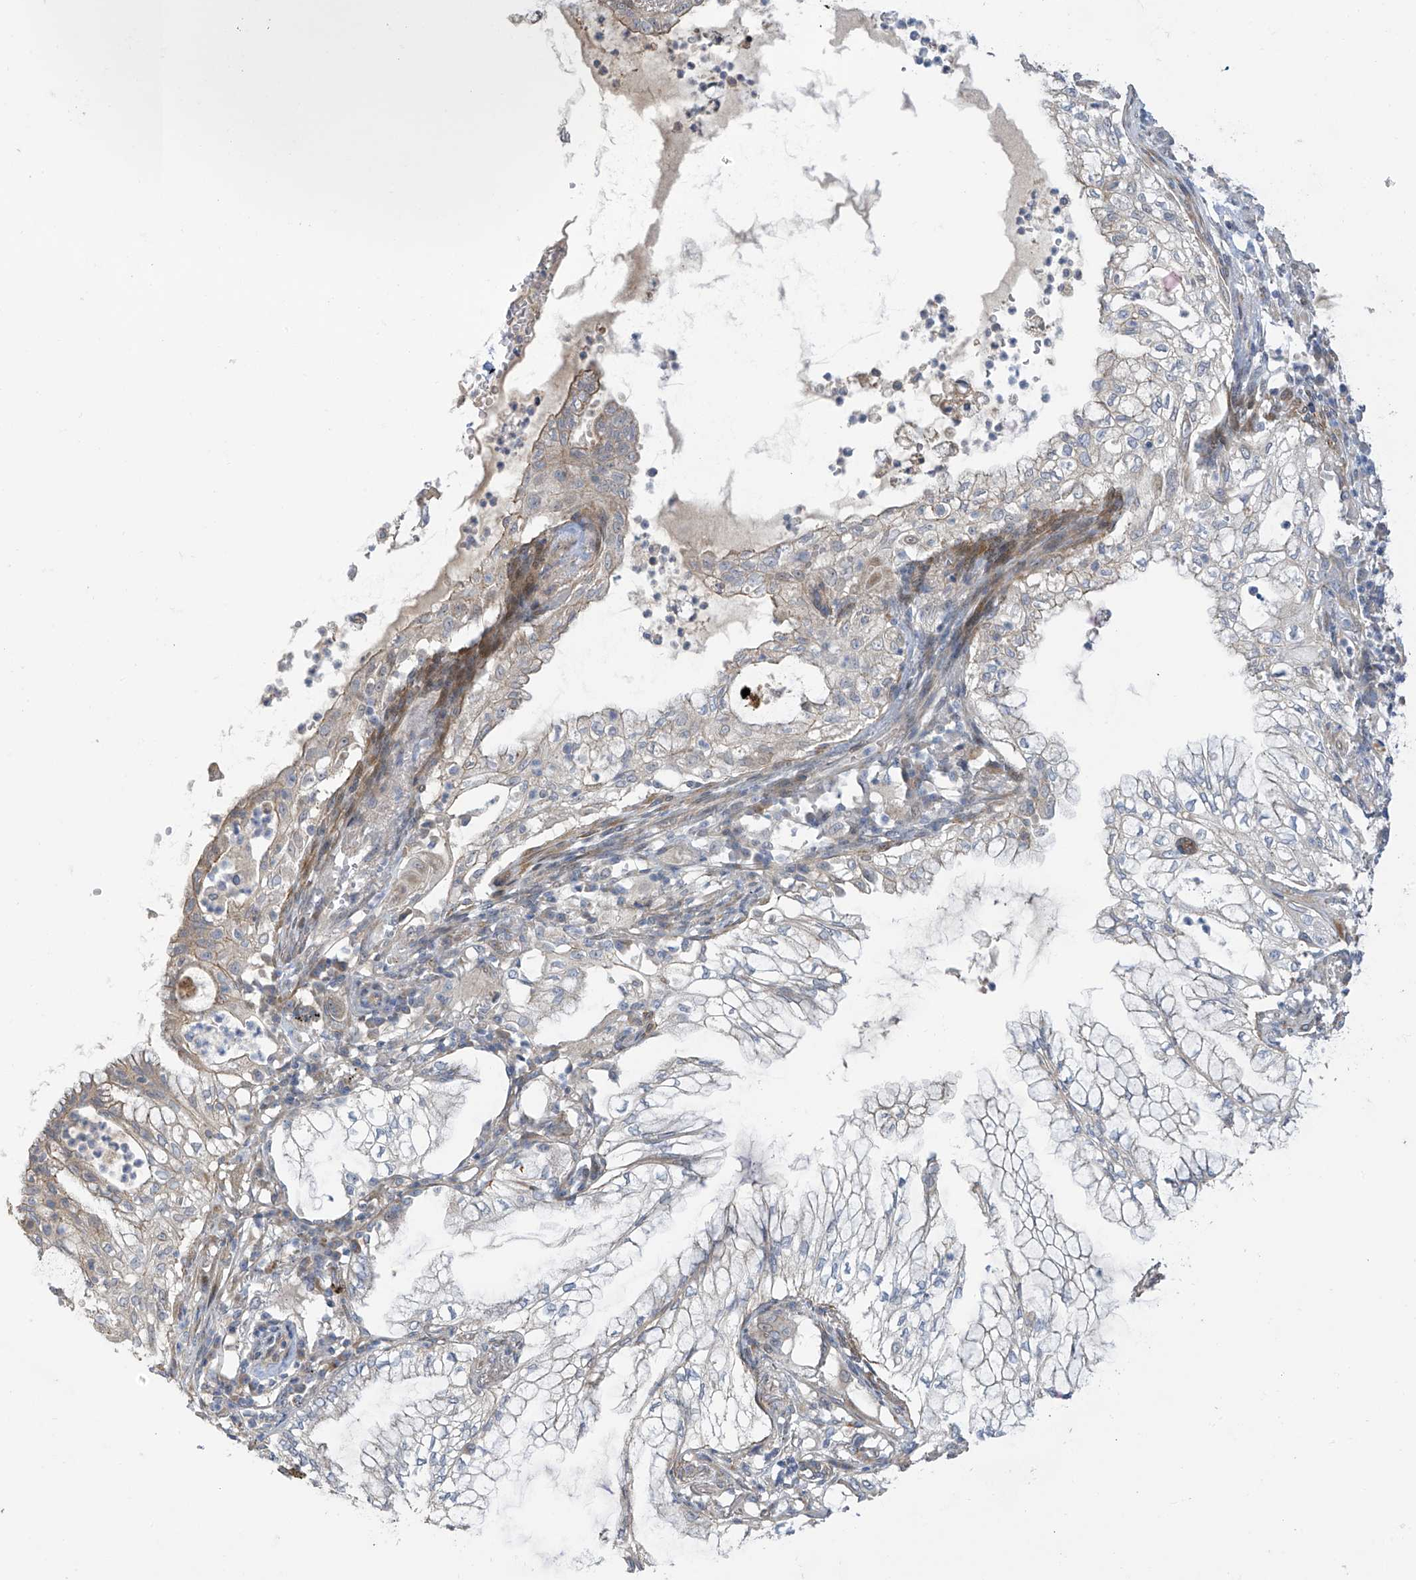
{"staining": {"intensity": "negative", "quantity": "none", "location": "none"}, "tissue": "lung cancer", "cell_type": "Tumor cells", "image_type": "cancer", "snomed": [{"axis": "morphology", "description": "Adenocarcinoma, NOS"}, {"axis": "topography", "description": "Lung"}], "caption": "There is no significant expression in tumor cells of lung adenocarcinoma.", "gene": "ZNF641", "patient": {"sex": "female", "age": 70}}